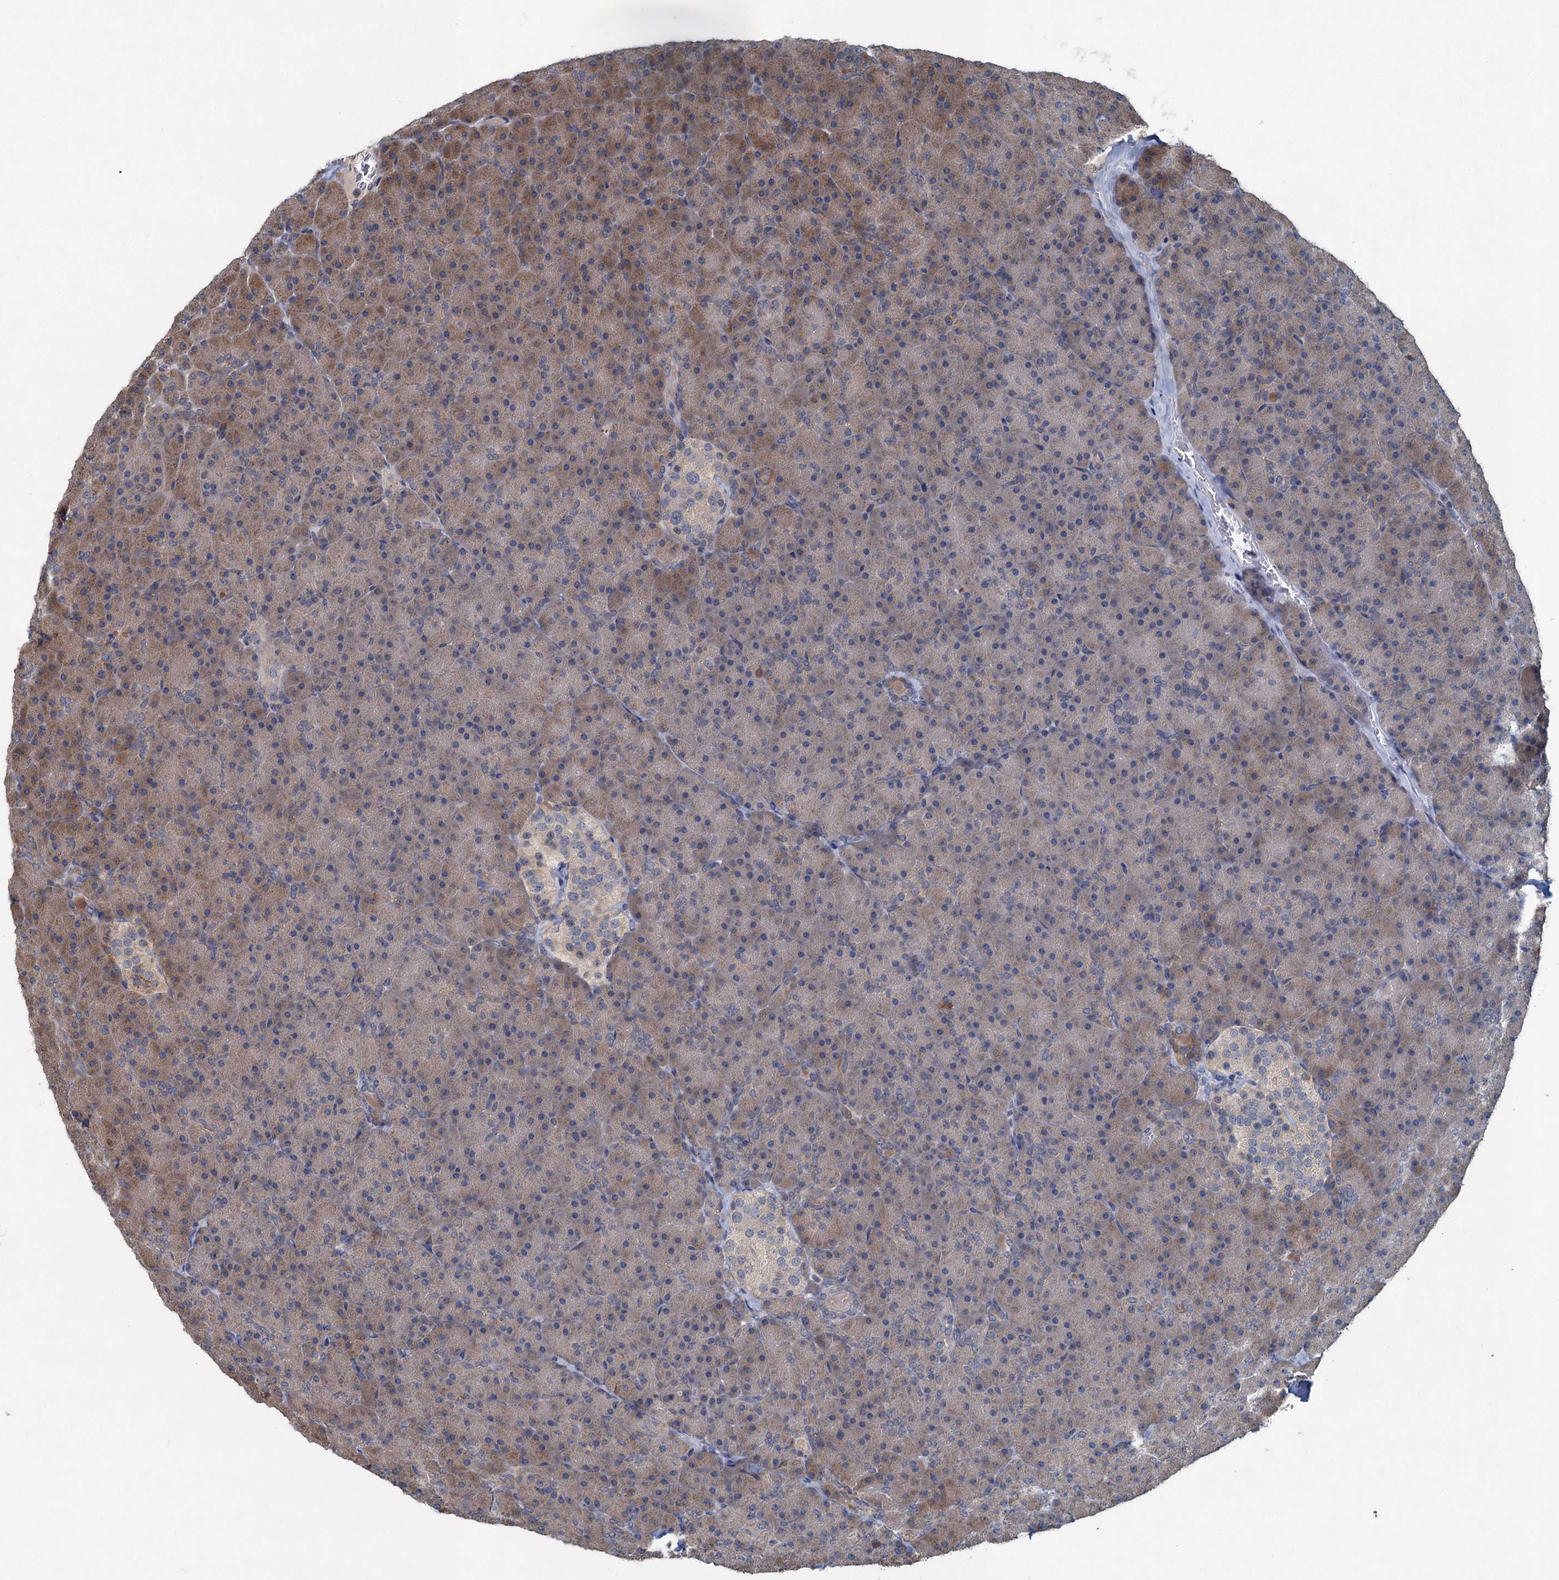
{"staining": {"intensity": "moderate", "quantity": "25%-75%", "location": "cytoplasmic/membranous"}, "tissue": "pancreas", "cell_type": "Exocrine glandular cells", "image_type": "normal", "snomed": [{"axis": "morphology", "description": "Normal tissue, NOS"}, {"axis": "topography", "description": "Pancreas"}], "caption": "High-power microscopy captured an IHC photomicrograph of benign pancreas, revealing moderate cytoplasmic/membranous expression in about 25%-75% of exocrine glandular cells.", "gene": "OTUB1", "patient": {"sex": "male", "age": 36}}